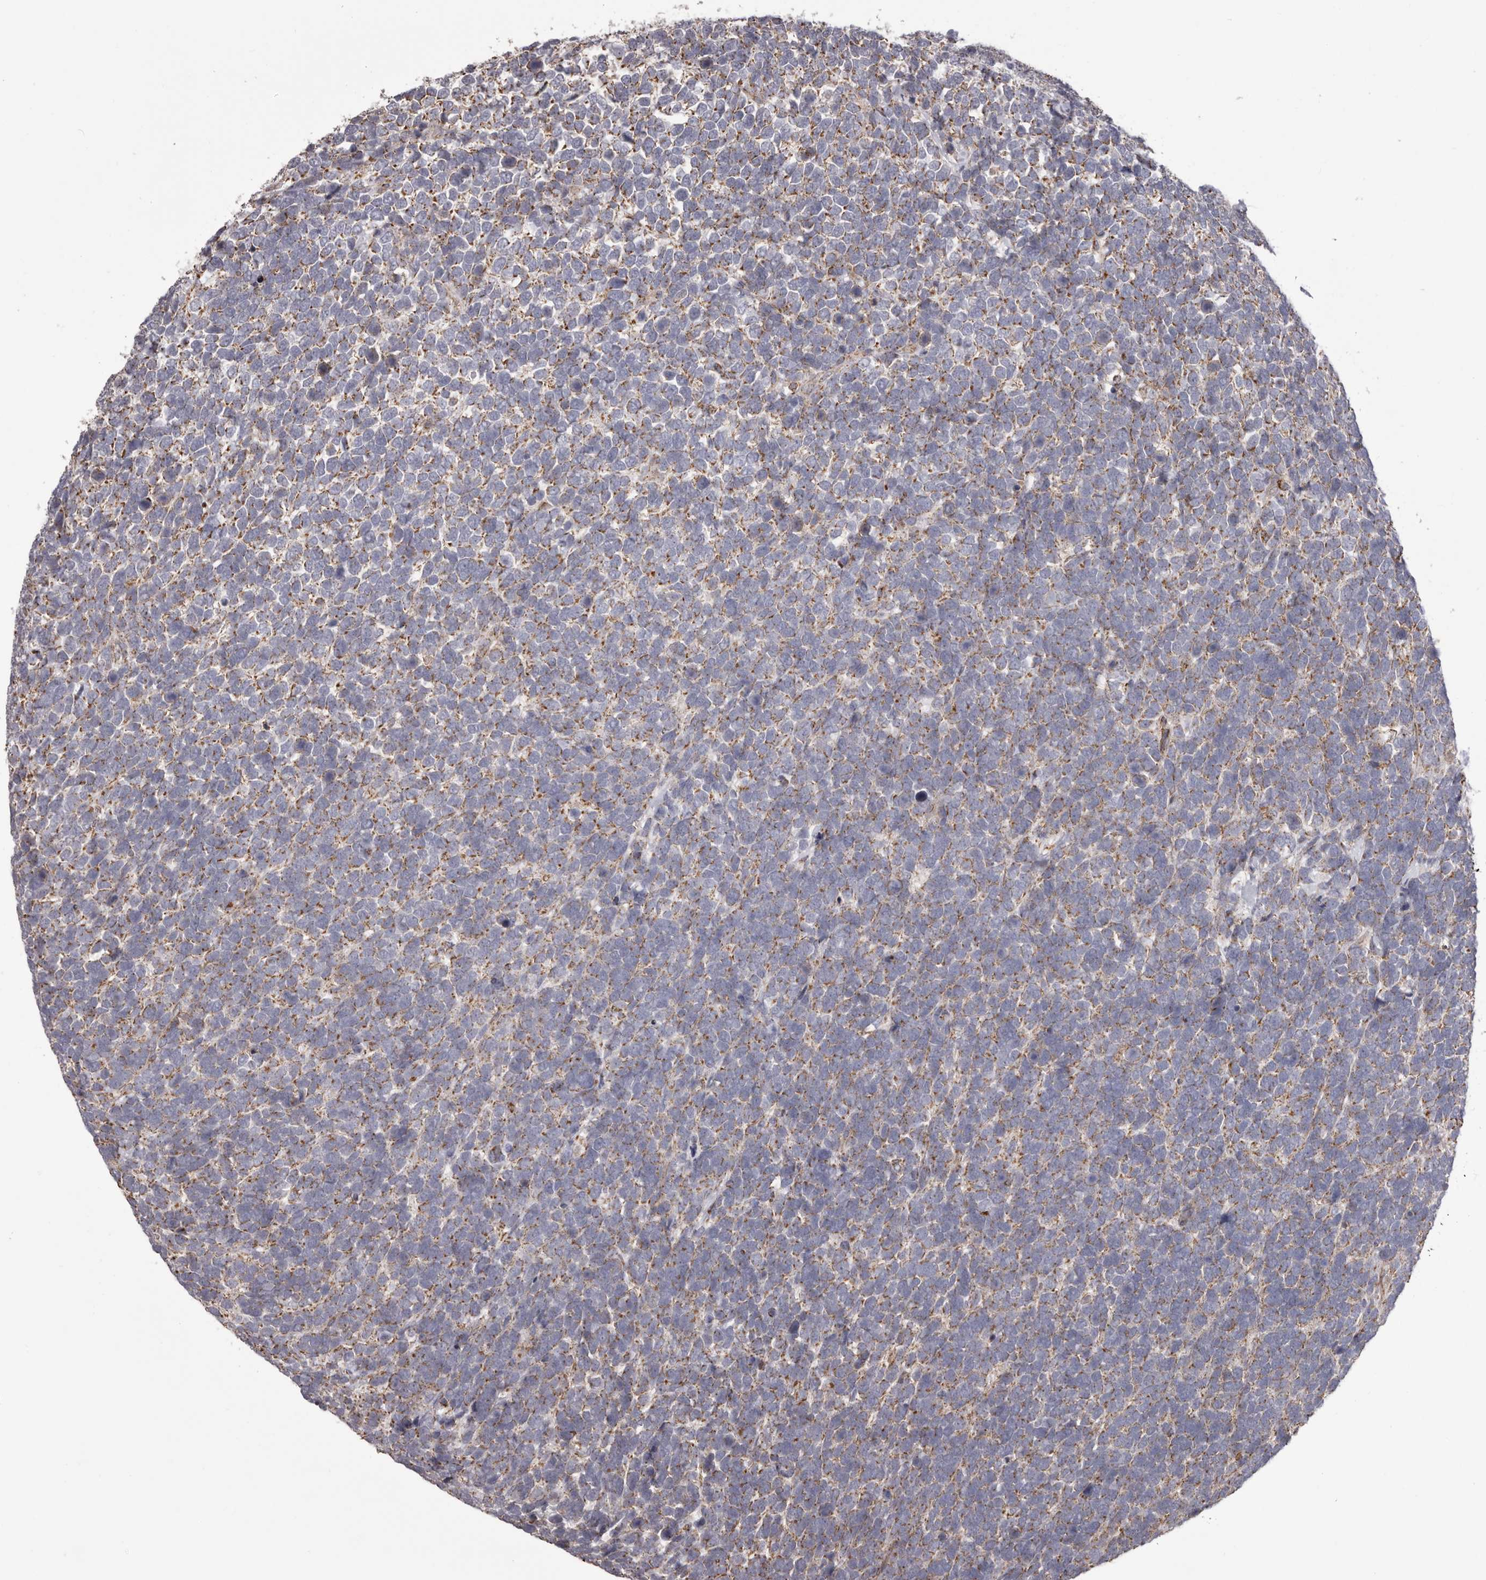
{"staining": {"intensity": "moderate", "quantity": ">75%", "location": "cytoplasmic/membranous"}, "tissue": "urothelial cancer", "cell_type": "Tumor cells", "image_type": "cancer", "snomed": [{"axis": "morphology", "description": "Urothelial carcinoma, High grade"}, {"axis": "topography", "description": "Urinary bladder"}], "caption": "This image demonstrates immunohistochemistry staining of high-grade urothelial carcinoma, with medium moderate cytoplasmic/membranous positivity in approximately >75% of tumor cells.", "gene": "CHRM2", "patient": {"sex": "female", "age": 80}}